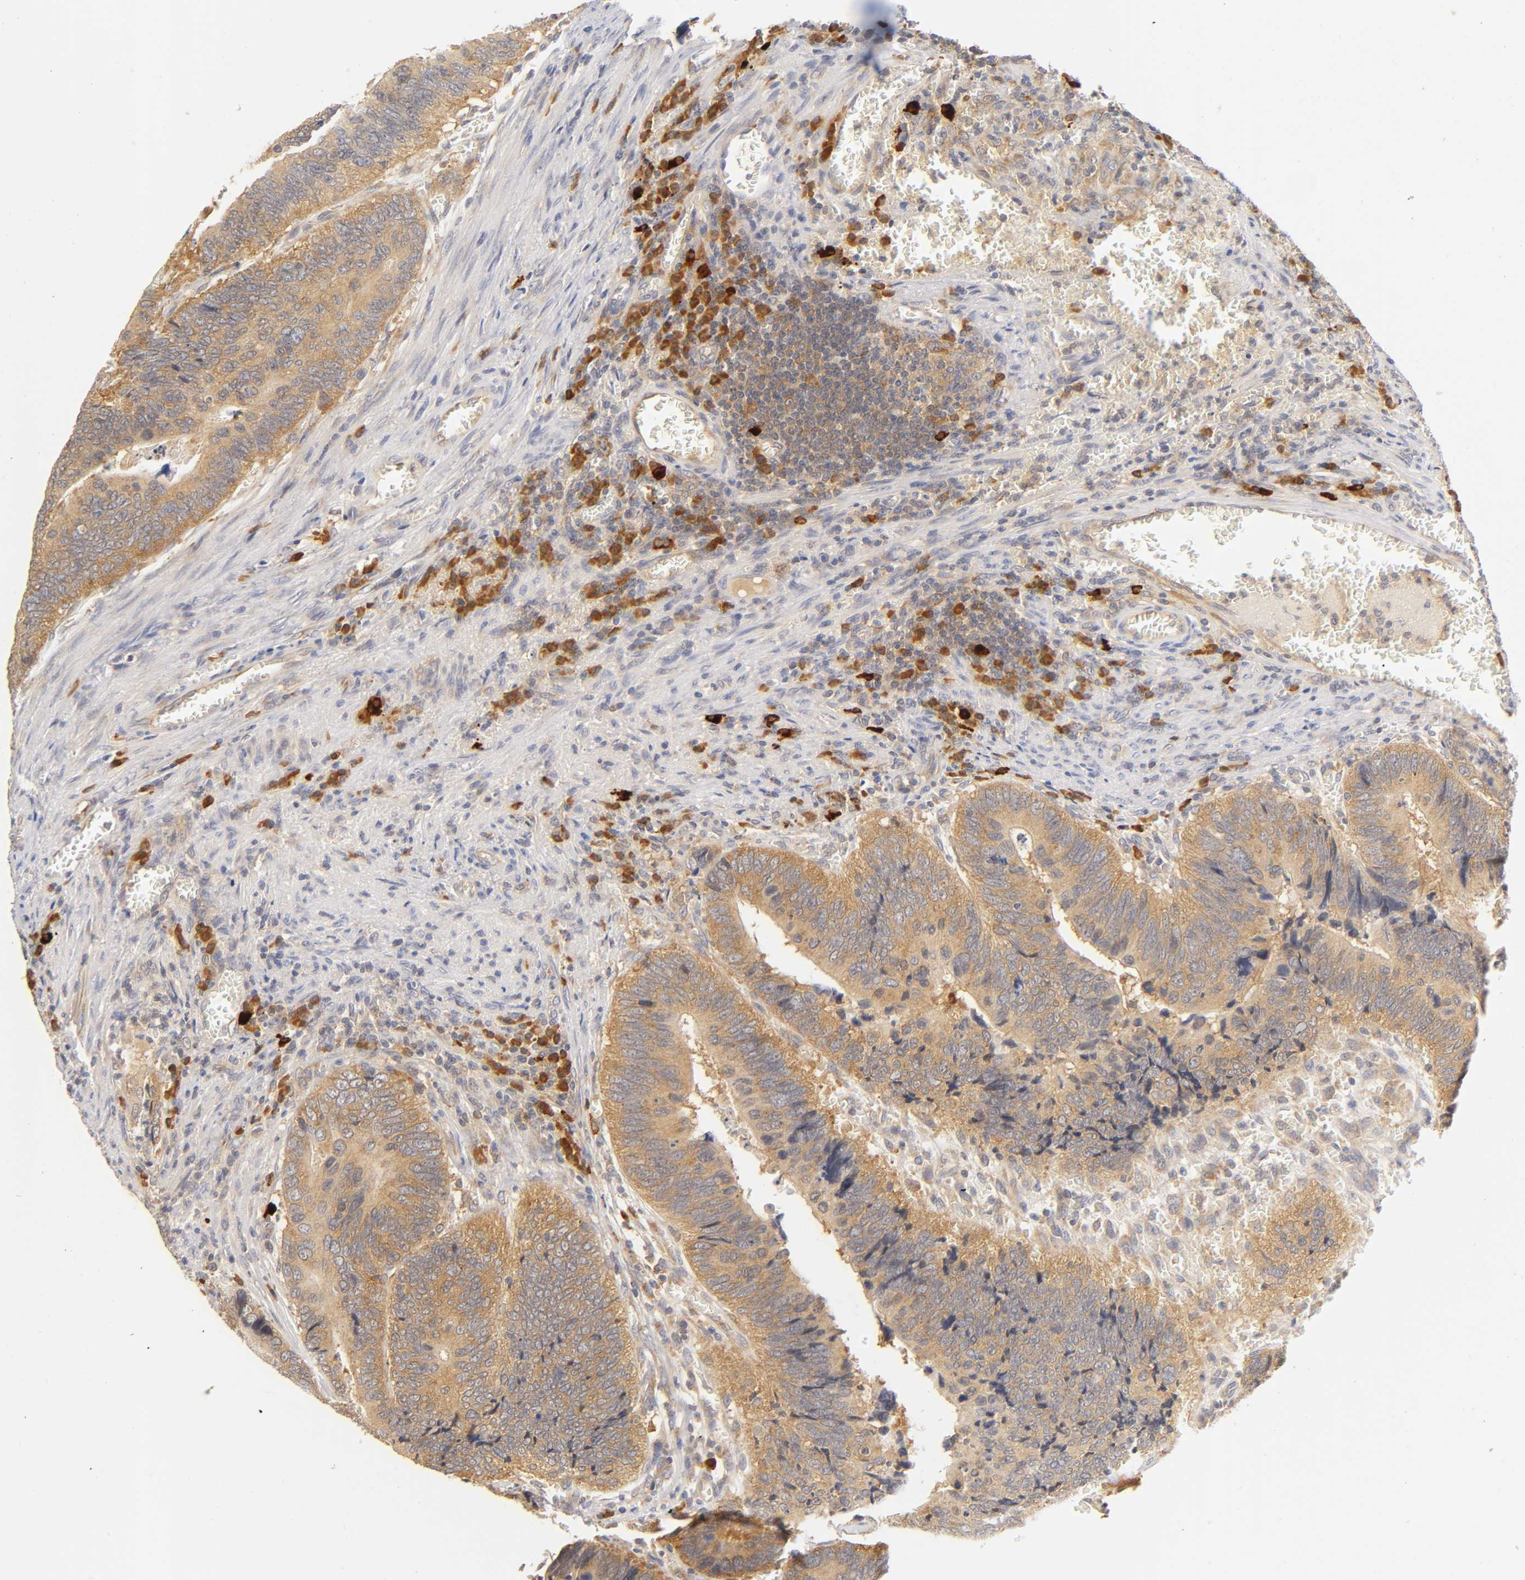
{"staining": {"intensity": "moderate", "quantity": ">75%", "location": "cytoplasmic/membranous"}, "tissue": "colorectal cancer", "cell_type": "Tumor cells", "image_type": "cancer", "snomed": [{"axis": "morphology", "description": "Adenocarcinoma, NOS"}, {"axis": "topography", "description": "Colon"}], "caption": "Colorectal cancer (adenocarcinoma) stained with a brown dye displays moderate cytoplasmic/membranous positive staining in about >75% of tumor cells.", "gene": "RPS29", "patient": {"sex": "male", "age": 72}}